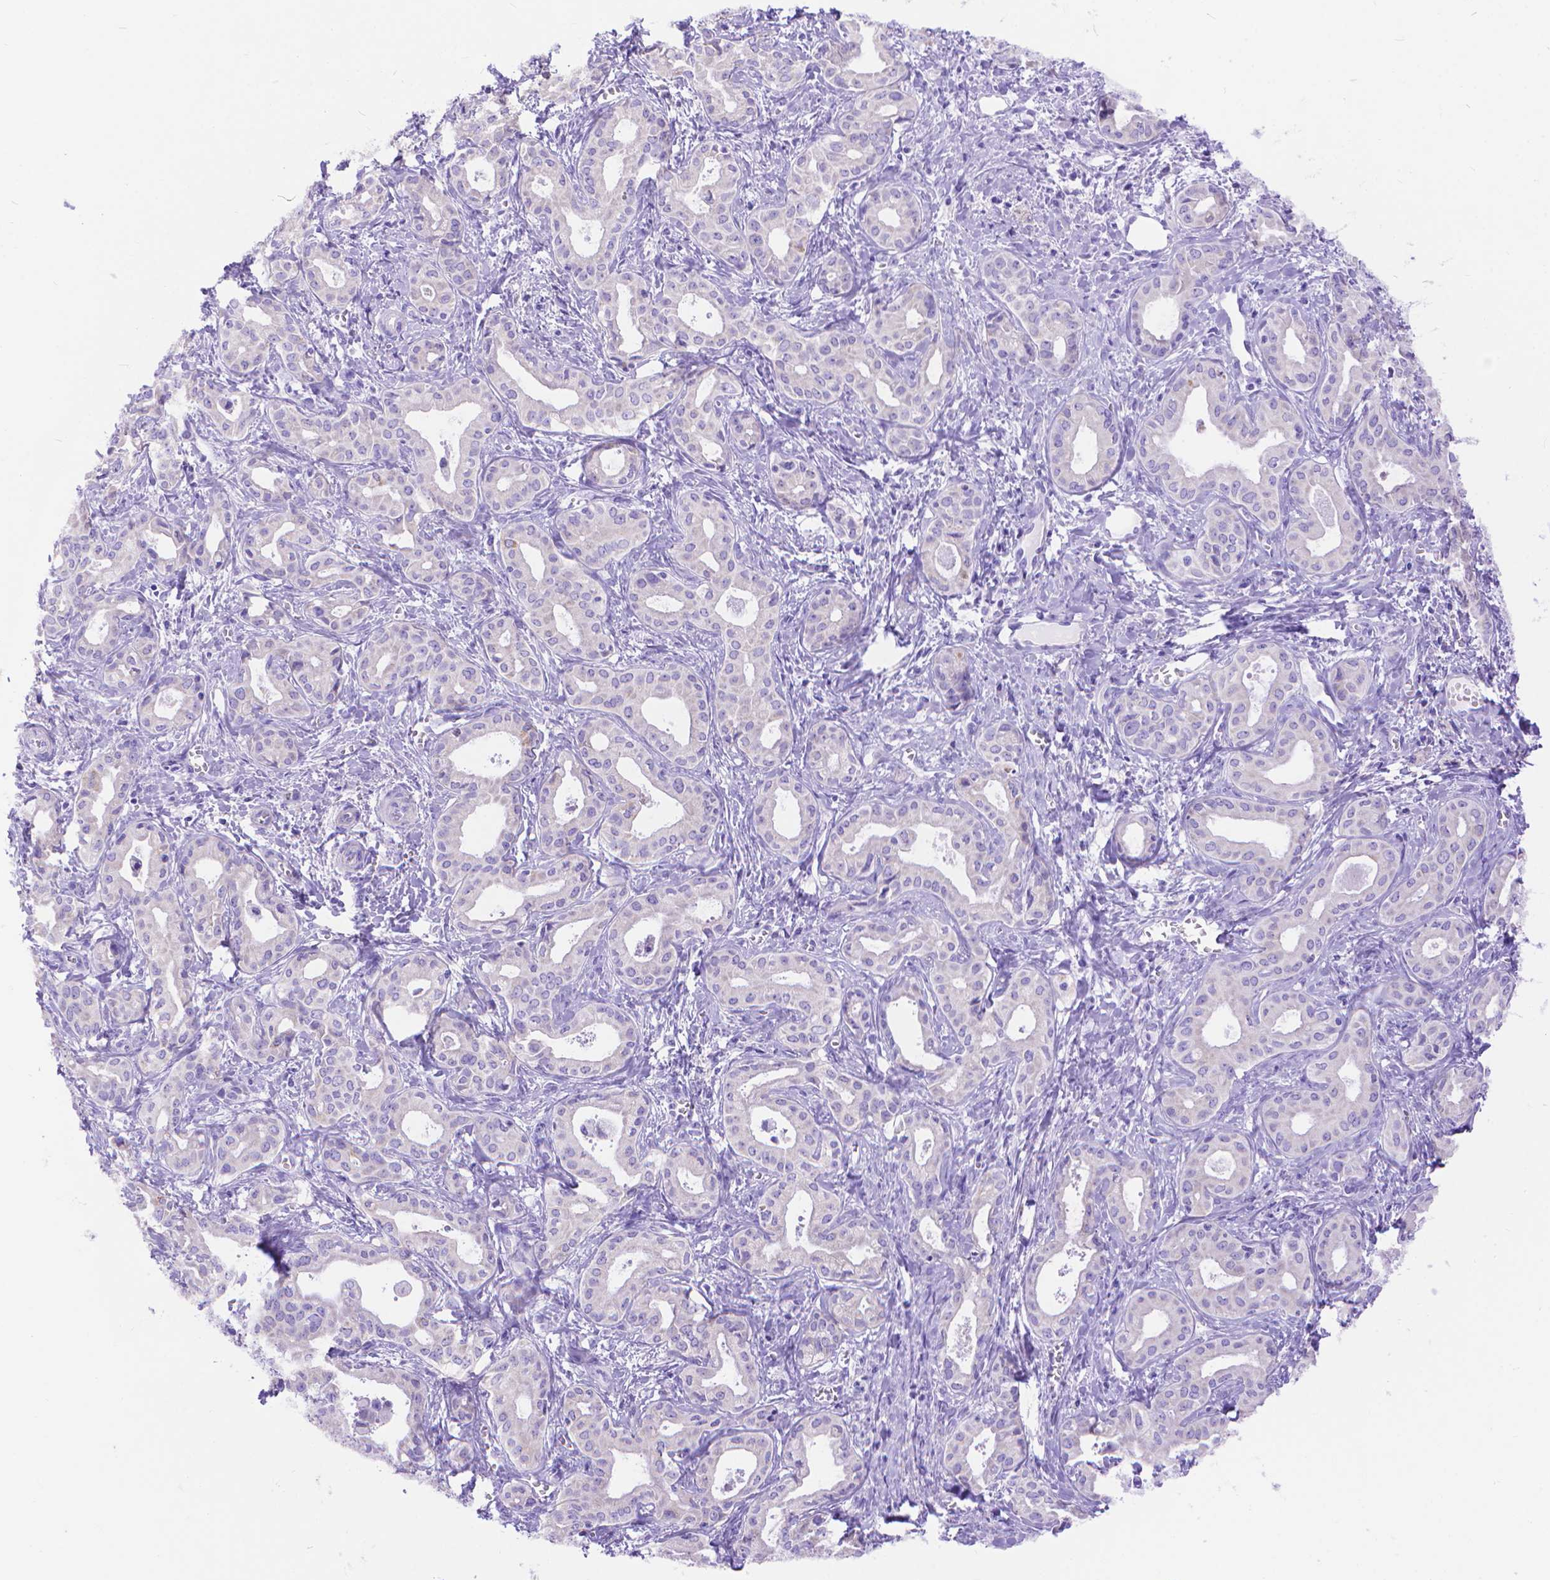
{"staining": {"intensity": "negative", "quantity": "none", "location": "none"}, "tissue": "liver cancer", "cell_type": "Tumor cells", "image_type": "cancer", "snomed": [{"axis": "morphology", "description": "Cholangiocarcinoma"}, {"axis": "topography", "description": "Liver"}], "caption": "DAB immunohistochemical staining of liver cholangiocarcinoma reveals no significant expression in tumor cells.", "gene": "DHRS2", "patient": {"sex": "female", "age": 65}}